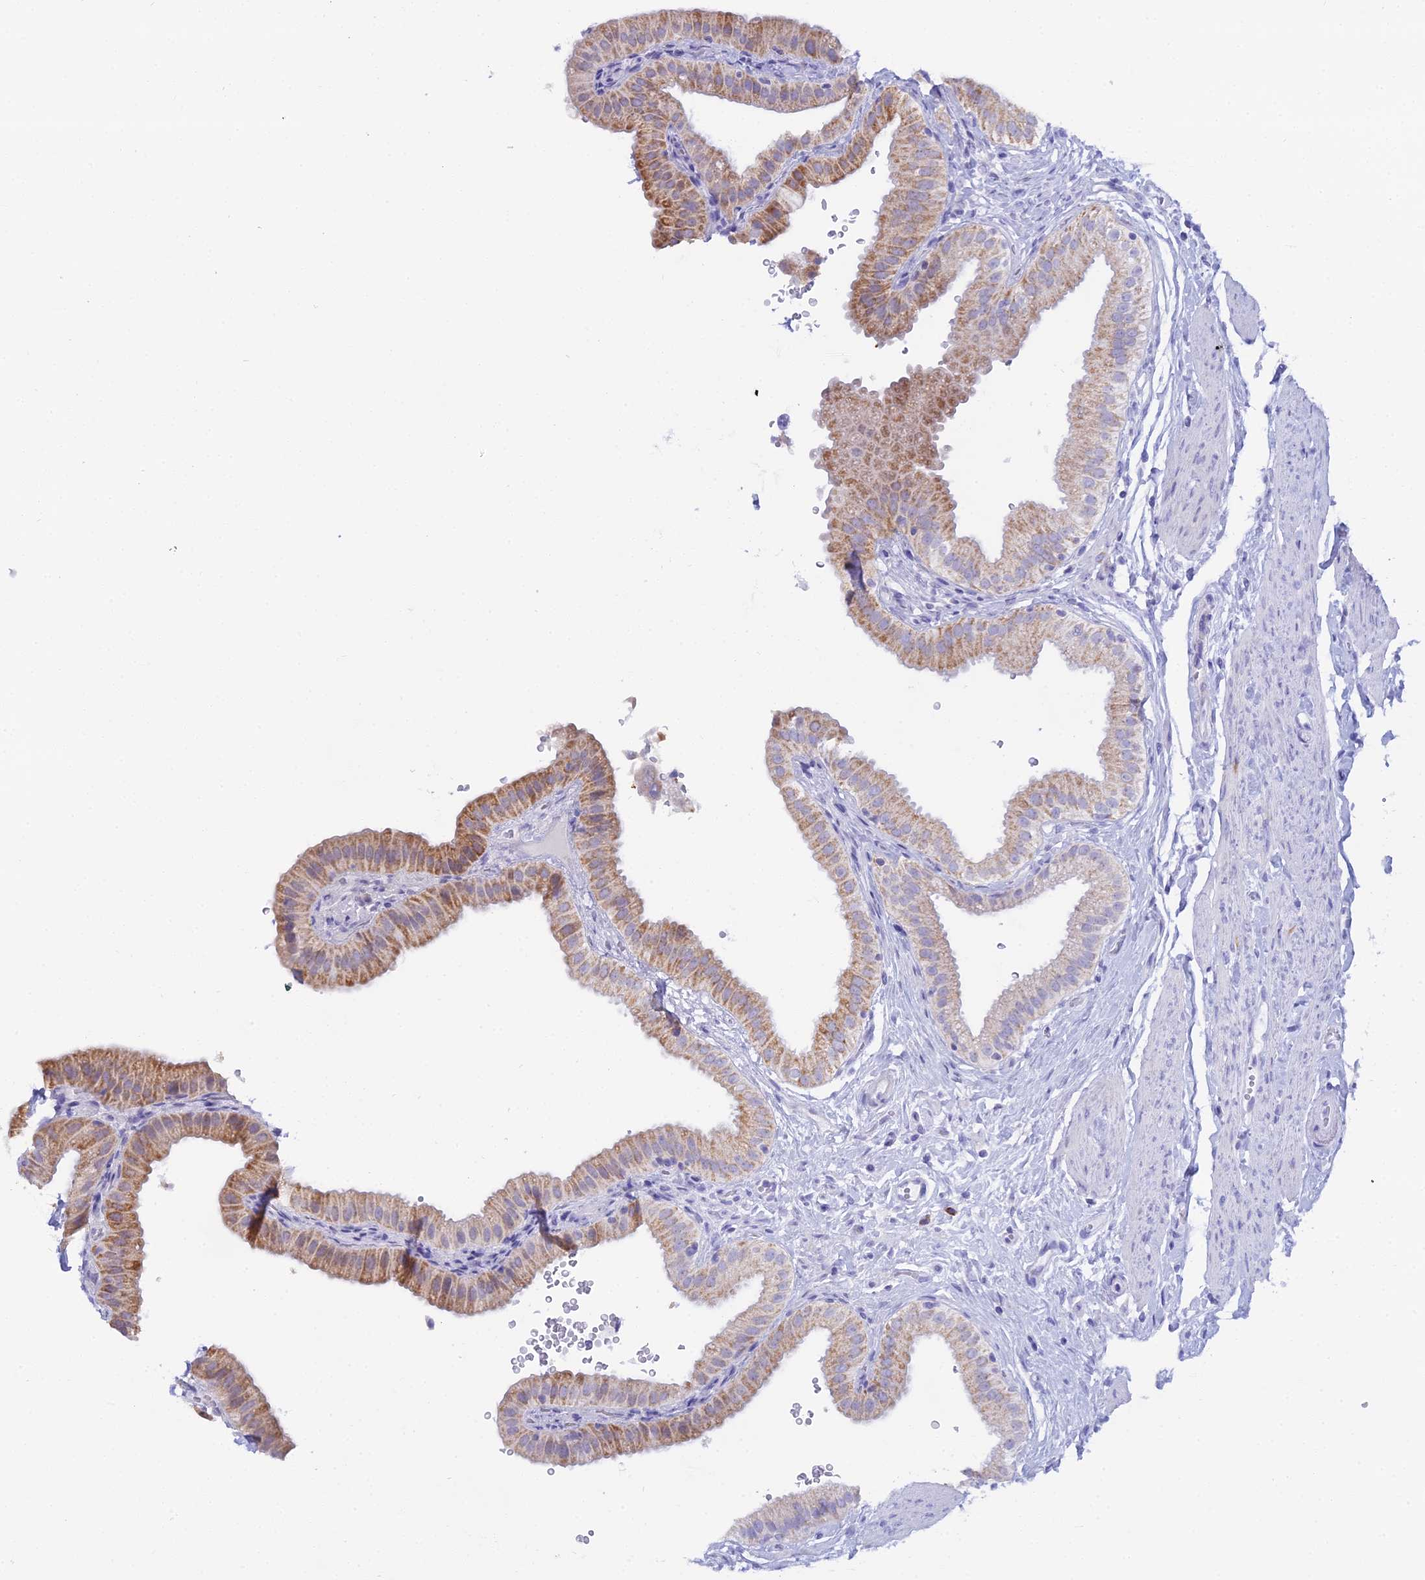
{"staining": {"intensity": "moderate", "quantity": "25%-75%", "location": "cytoplasmic/membranous"}, "tissue": "gallbladder", "cell_type": "Glandular cells", "image_type": "normal", "snomed": [{"axis": "morphology", "description": "Normal tissue, NOS"}, {"axis": "topography", "description": "Gallbladder"}], "caption": "An IHC histopathology image of benign tissue is shown. Protein staining in brown highlights moderate cytoplasmic/membranous positivity in gallbladder within glandular cells. Immunohistochemistry stains the protein in brown and the nuclei are stained blue.", "gene": "CGB1", "patient": {"sex": "female", "age": 61}}